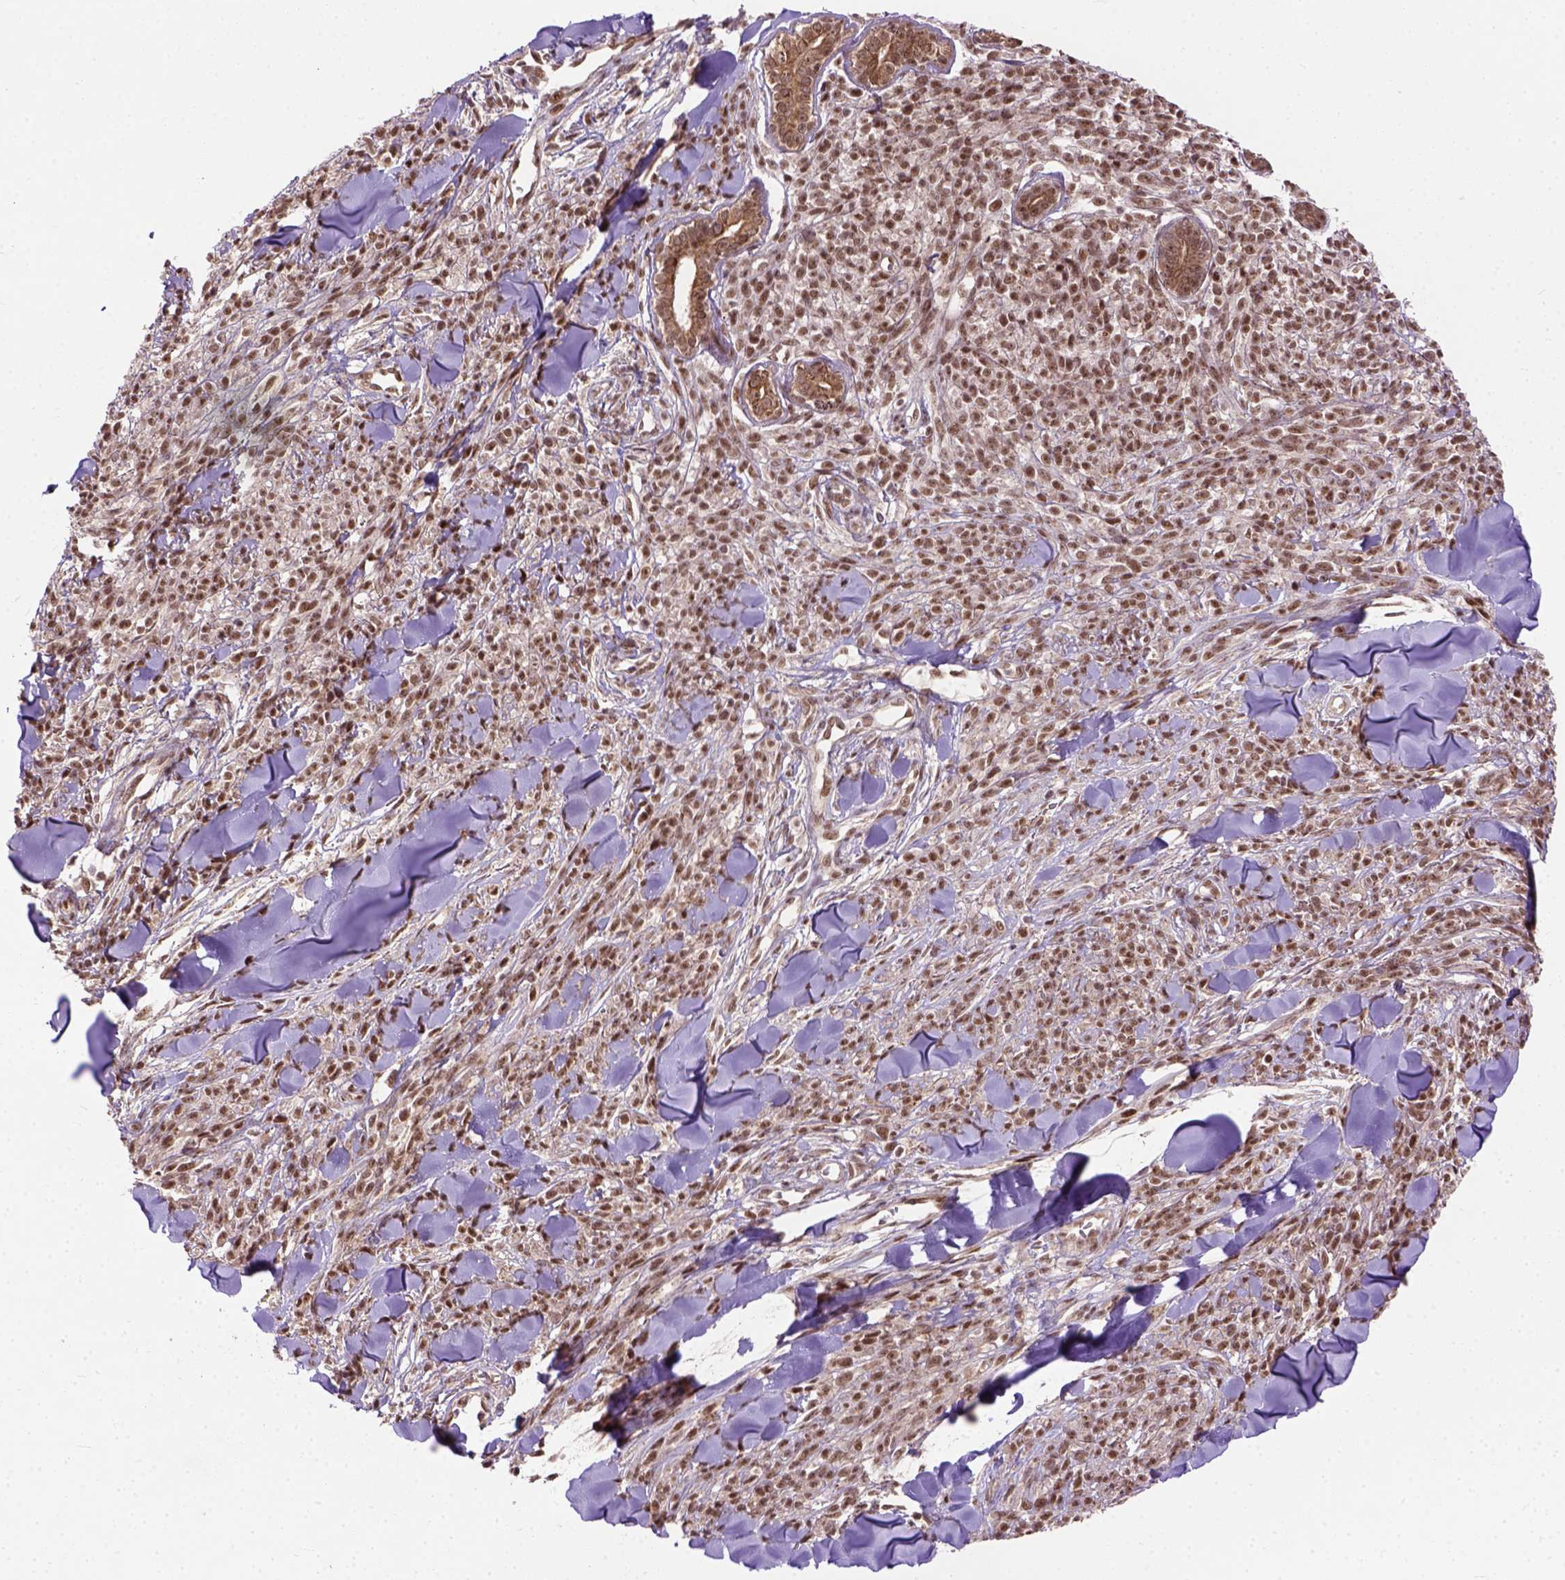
{"staining": {"intensity": "moderate", "quantity": ">75%", "location": "nuclear"}, "tissue": "melanoma", "cell_type": "Tumor cells", "image_type": "cancer", "snomed": [{"axis": "morphology", "description": "Malignant melanoma, NOS"}, {"axis": "topography", "description": "Skin"}, {"axis": "topography", "description": "Skin of trunk"}], "caption": "This micrograph shows melanoma stained with immunohistochemistry to label a protein in brown. The nuclear of tumor cells show moderate positivity for the protein. Nuclei are counter-stained blue.", "gene": "ZNF630", "patient": {"sex": "male", "age": 74}}